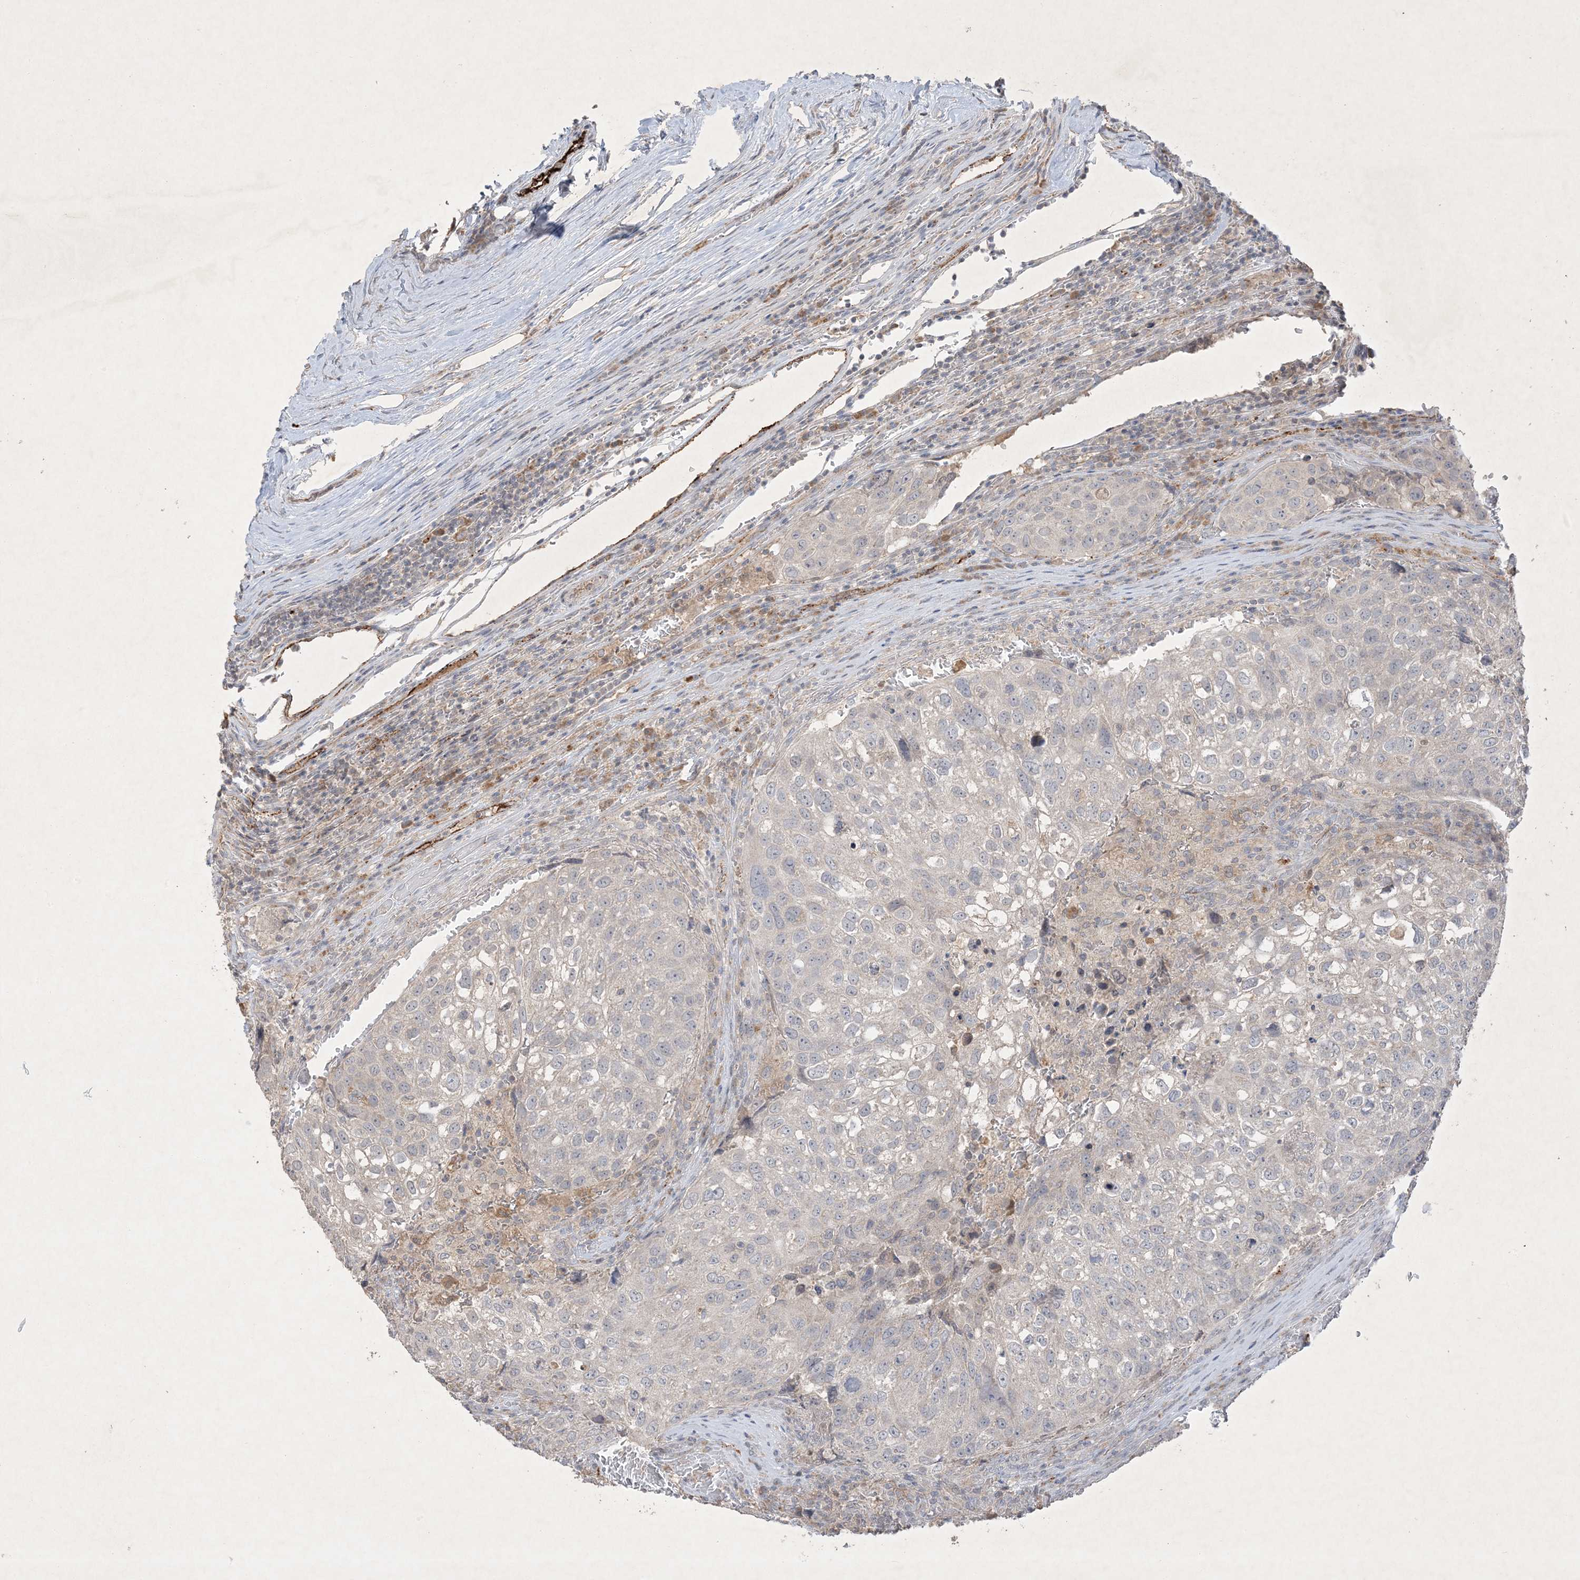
{"staining": {"intensity": "negative", "quantity": "none", "location": "none"}, "tissue": "urothelial cancer", "cell_type": "Tumor cells", "image_type": "cancer", "snomed": [{"axis": "morphology", "description": "Urothelial carcinoma, High grade"}, {"axis": "topography", "description": "Lymph node"}, {"axis": "topography", "description": "Urinary bladder"}], "caption": "This is an immunohistochemistry image of human urothelial carcinoma (high-grade). There is no expression in tumor cells.", "gene": "PRSS36", "patient": {"sex": "male", "age": 51}}